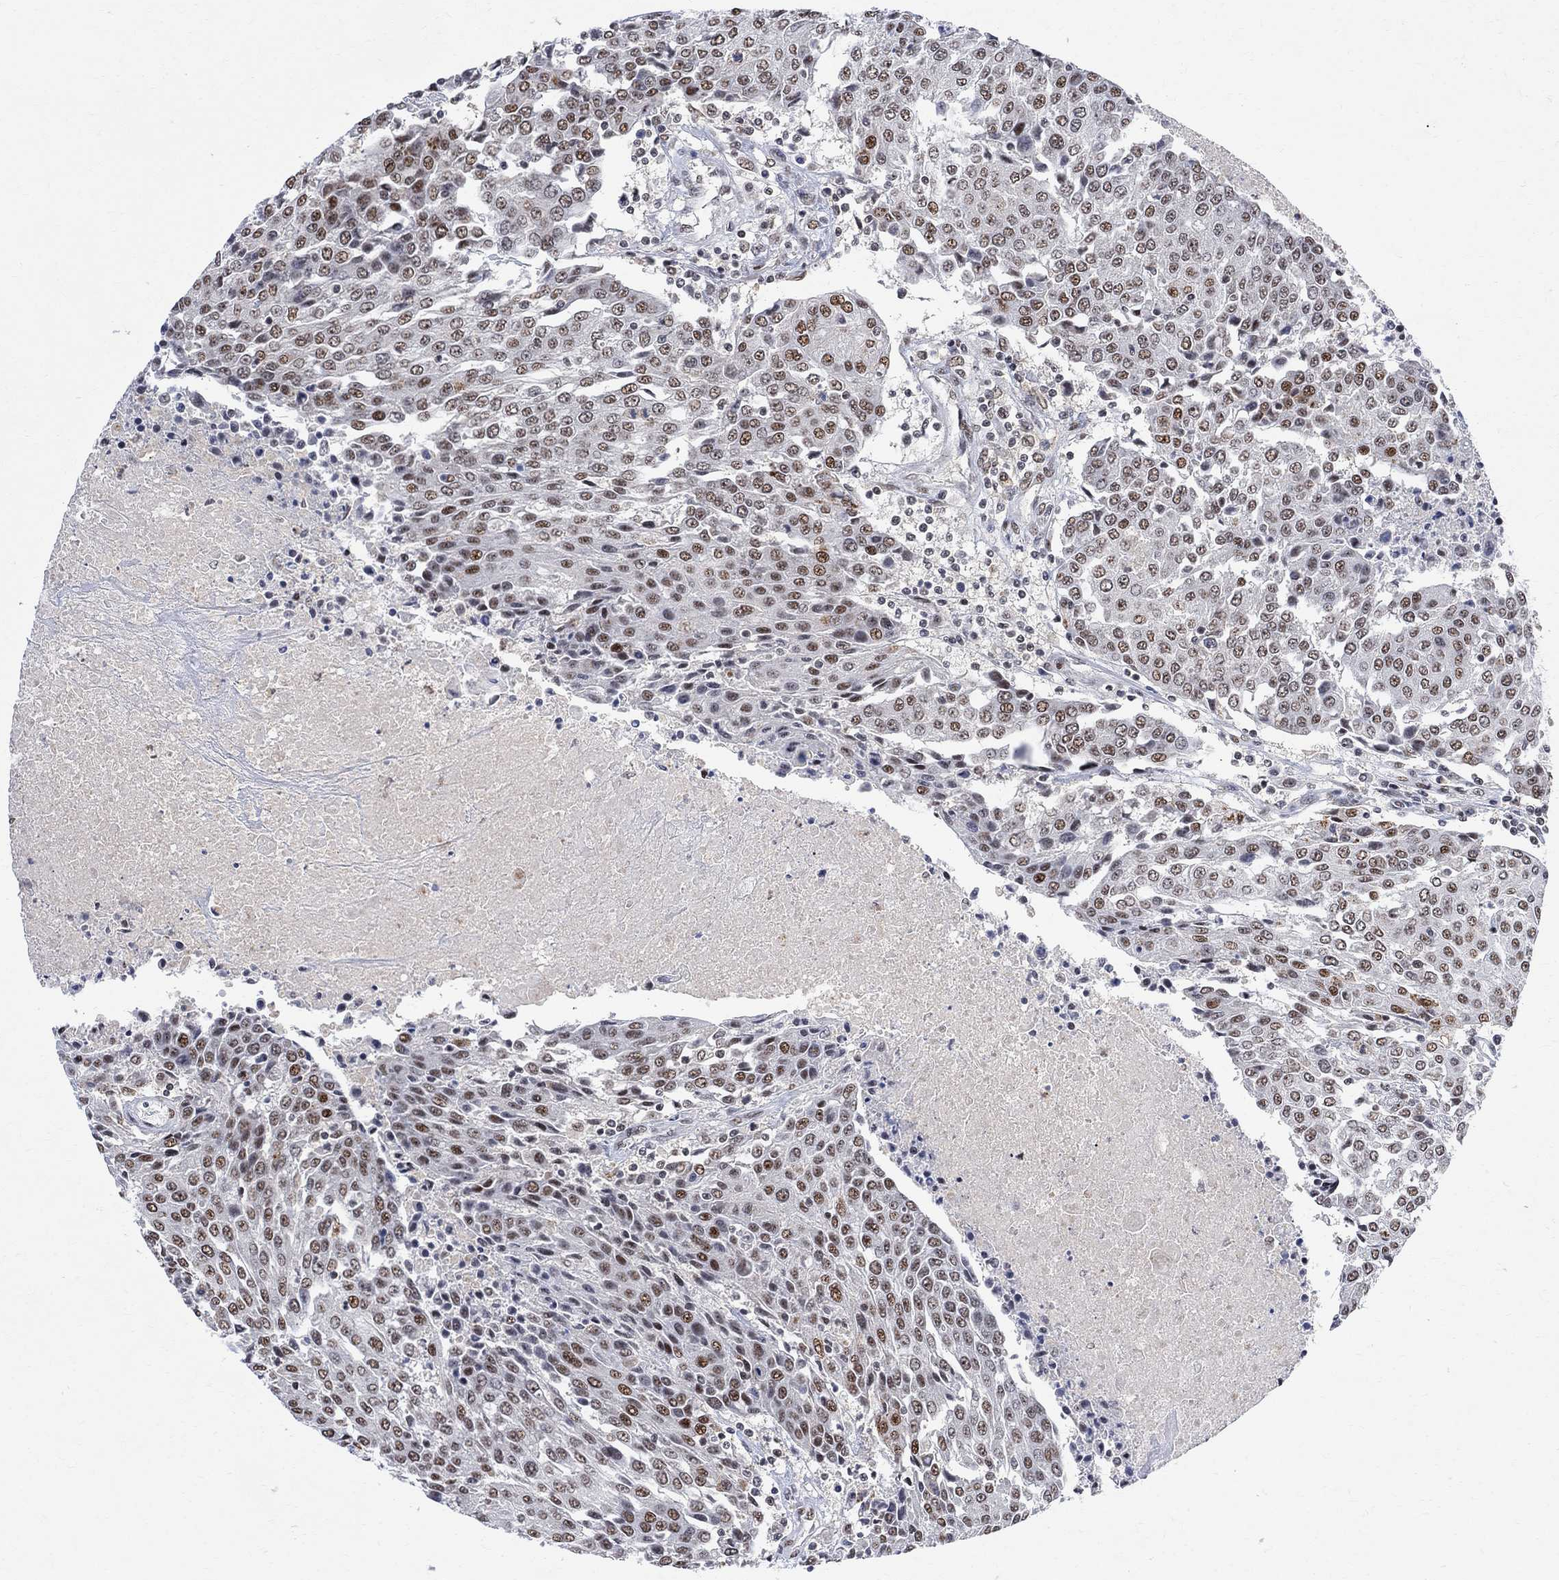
{"staining": {"intensity": "moderate", "quantity": "<25%", "location": "nuclear"}, "tissue": "urothelial cancer", "cell_type": "Tumor cells", "image_type": "cancer", "snomed": [{"axis": "morphology", "description": "Urothelial carcinoma, High grade"}, {"axis": "topography", "description": "Urinary bladder"}], "caption": "Immunohistochemical staining of human urothelial cancer shows low levels of moderate nuclear protein expression in approximately <25% of tumor cells.", "gene": "E4F1", "patient": {"sex": "female", "age": 85}}